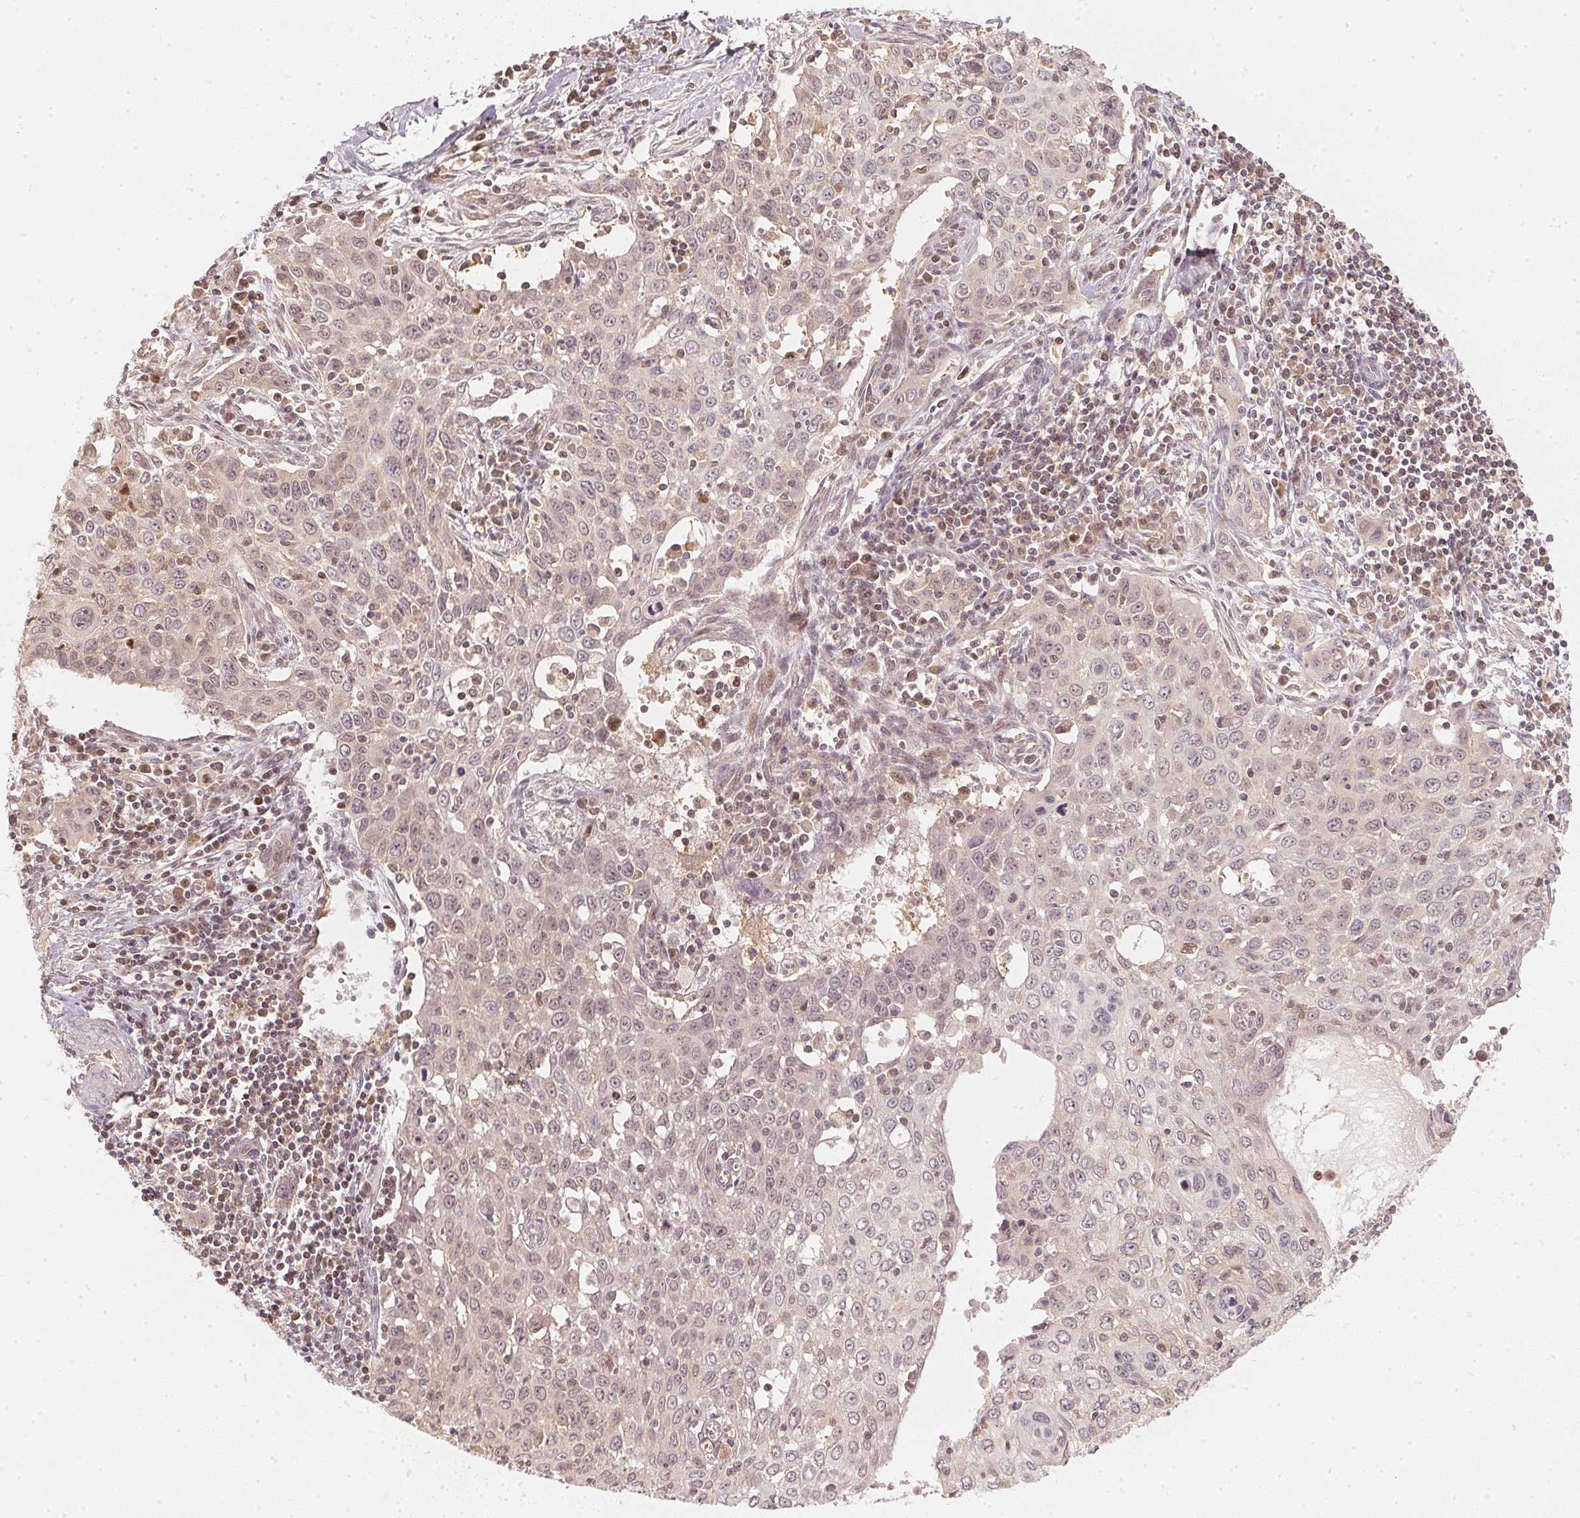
{"staining": {"intensity": "weak", "quantity": "<25%", "location": "nuclear"}, "tissue": "cervical cancer", "cell_type": "Tumor cells", "image_type": "cancer", "snomed": [{"axis": "morphology", "description": "Squamous cell carcinoma, NOS"}, {"axis": "topography", "description": "Cervix"}], "caption": "Immunohistochemistry (IHC) image of human squamous cell carcinoma (cervical) stained for a protein (brown), which exhibits no positivity in tumor cells.", "gene": "UBE2L3", "patient": {"sex": "female", "age": 38}}